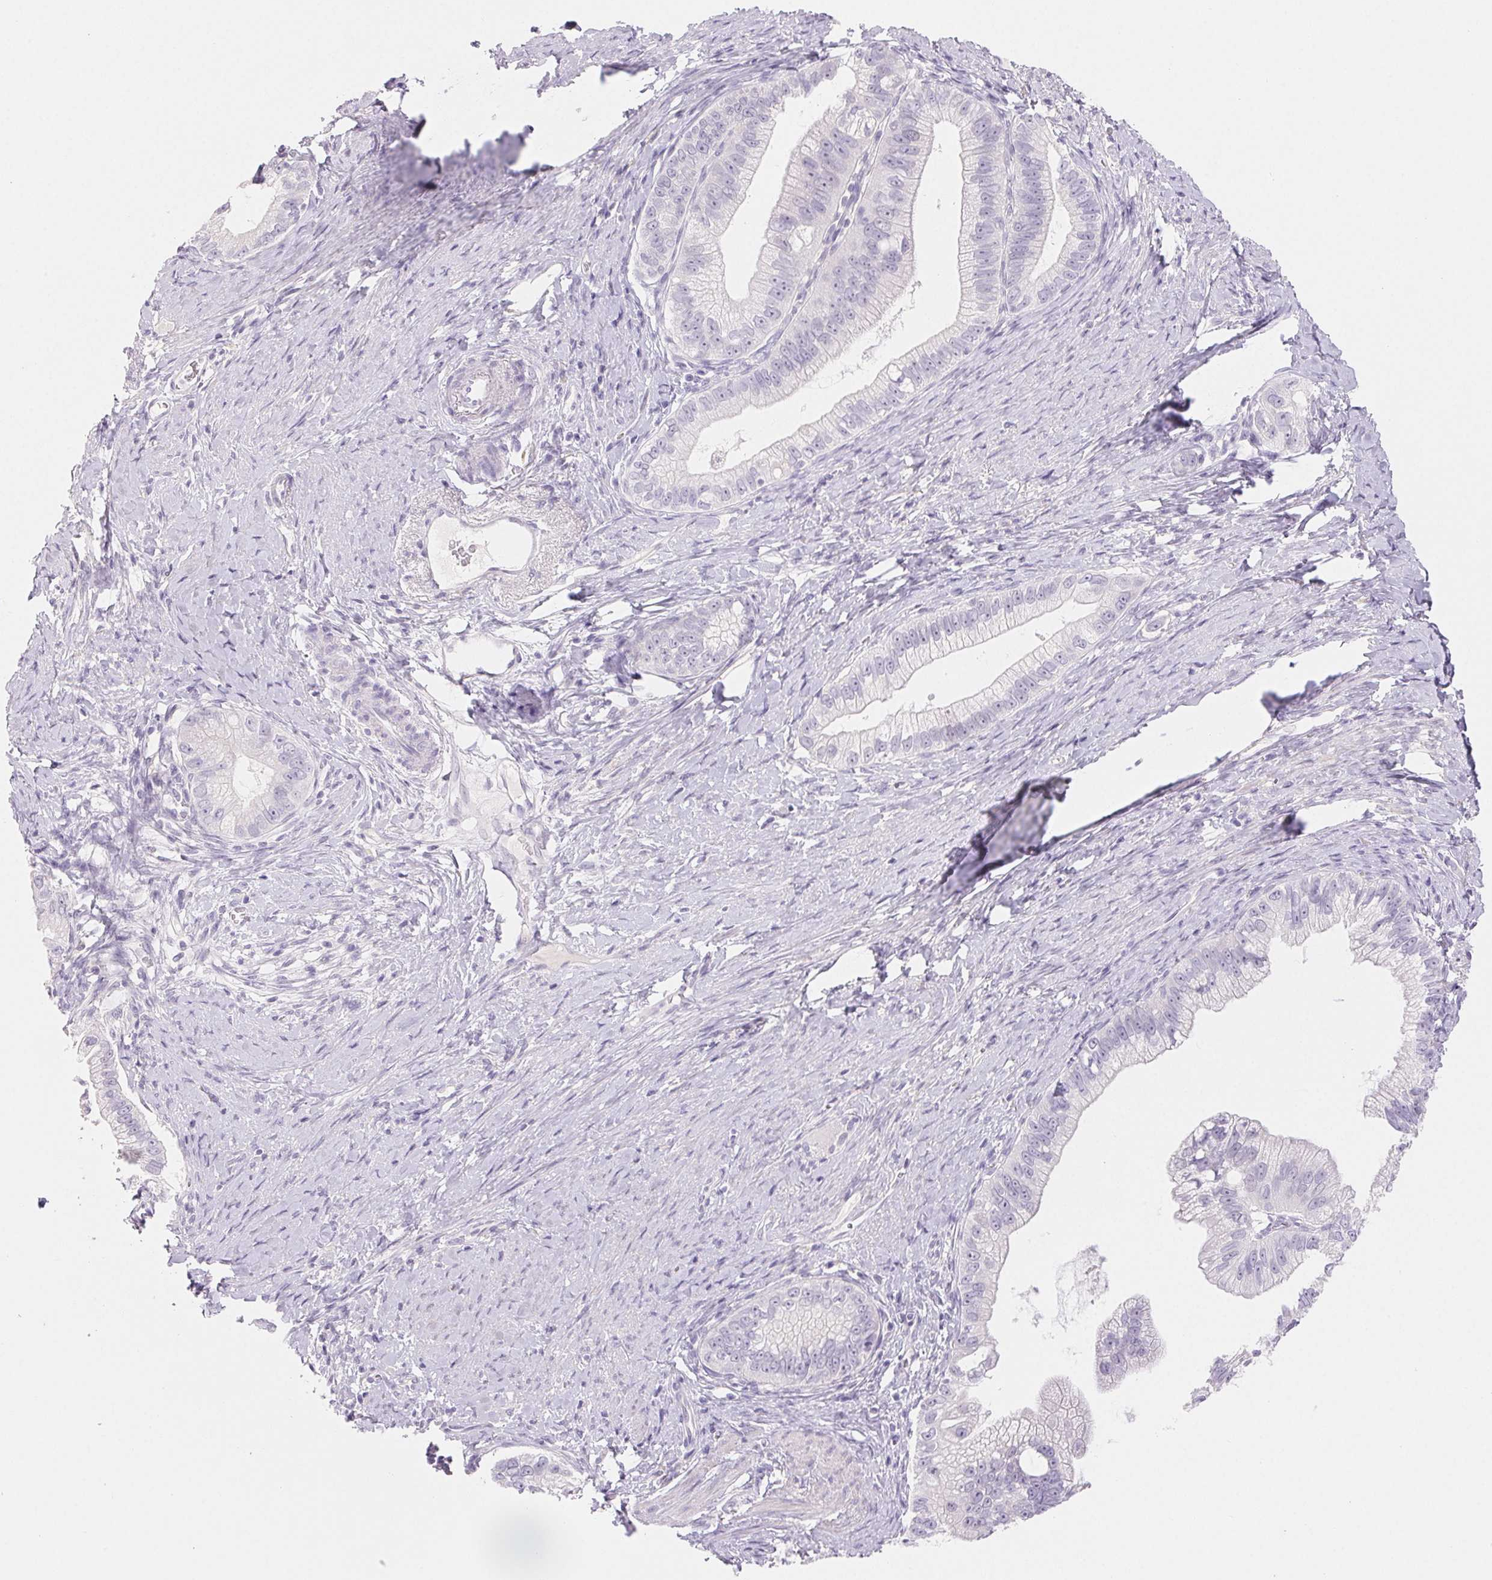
{"staining": {"intensity": "negative", "quantity": "none", "location": "none"}, "tissue": "pancreatic cancer", "cell_type": "Tumor cells", "image_type": "cancer", "snomed": [{"axis": "morphology", "description": "Adenocarcinoma, NOS"}, {"axis": "topography", "description": "Pancreas"}], "caption": "Histopathology image shows no significant protein staining in tumor cells of pancreatic cancer.", "gene": "BPIFB2", "patient": {"sex": "male", "age": 70}}